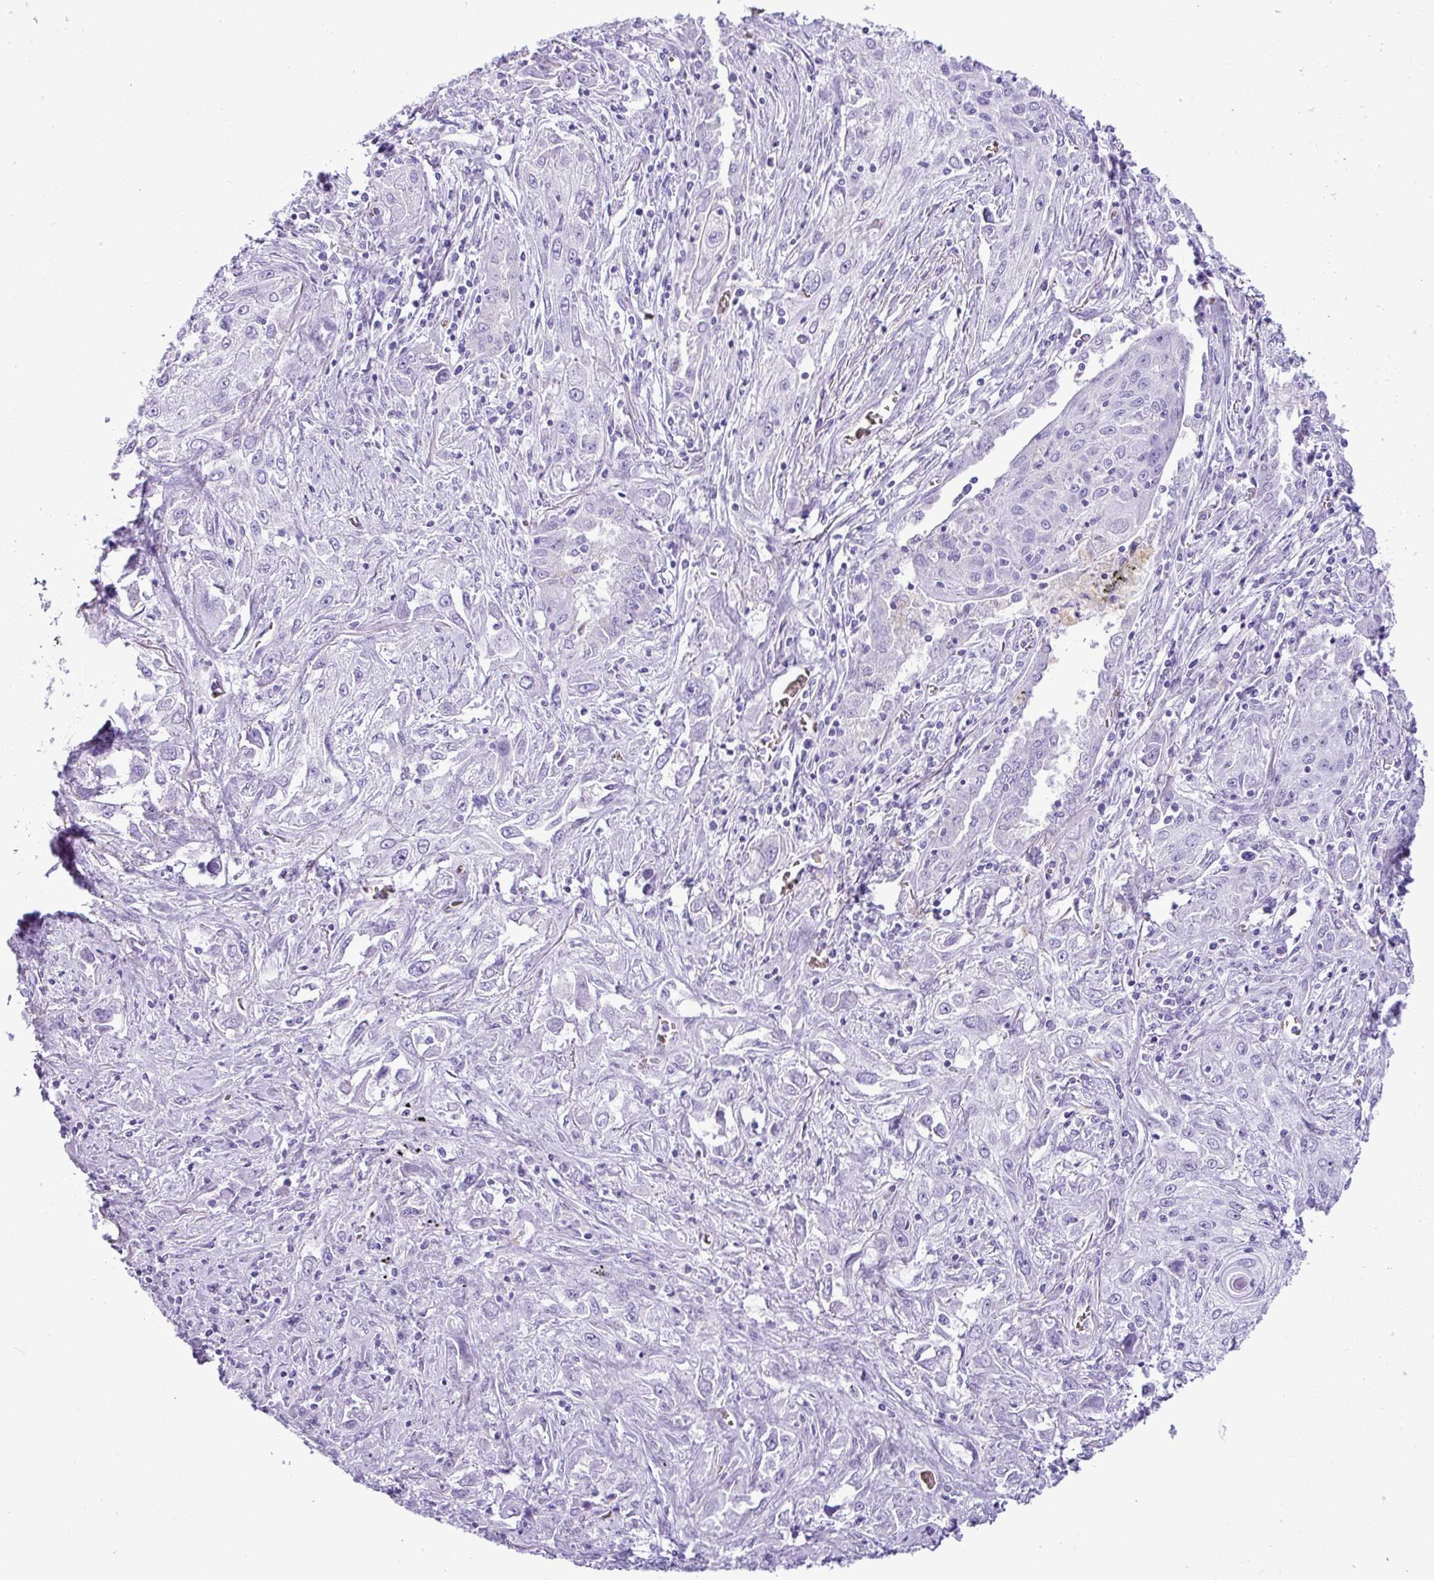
{"staining": {"intensity": "negative", "quantity": "none", "location": "none"}, "tissue": "lung cancer", "cell_type": "Tumor cells", "image_type": "cancer", "snomed": [{"axis": "morphology", "description": "Squamous cell carcinoma, NOS"}, {"axis": "topography", "description": "Lung"}], "caption": "DAB immunohistochemical staining of lung cancer shows no significant positivity in tumor cells.", "gene": "ZSCAN5A", "patient": {"sex": "female", "age": 69}}